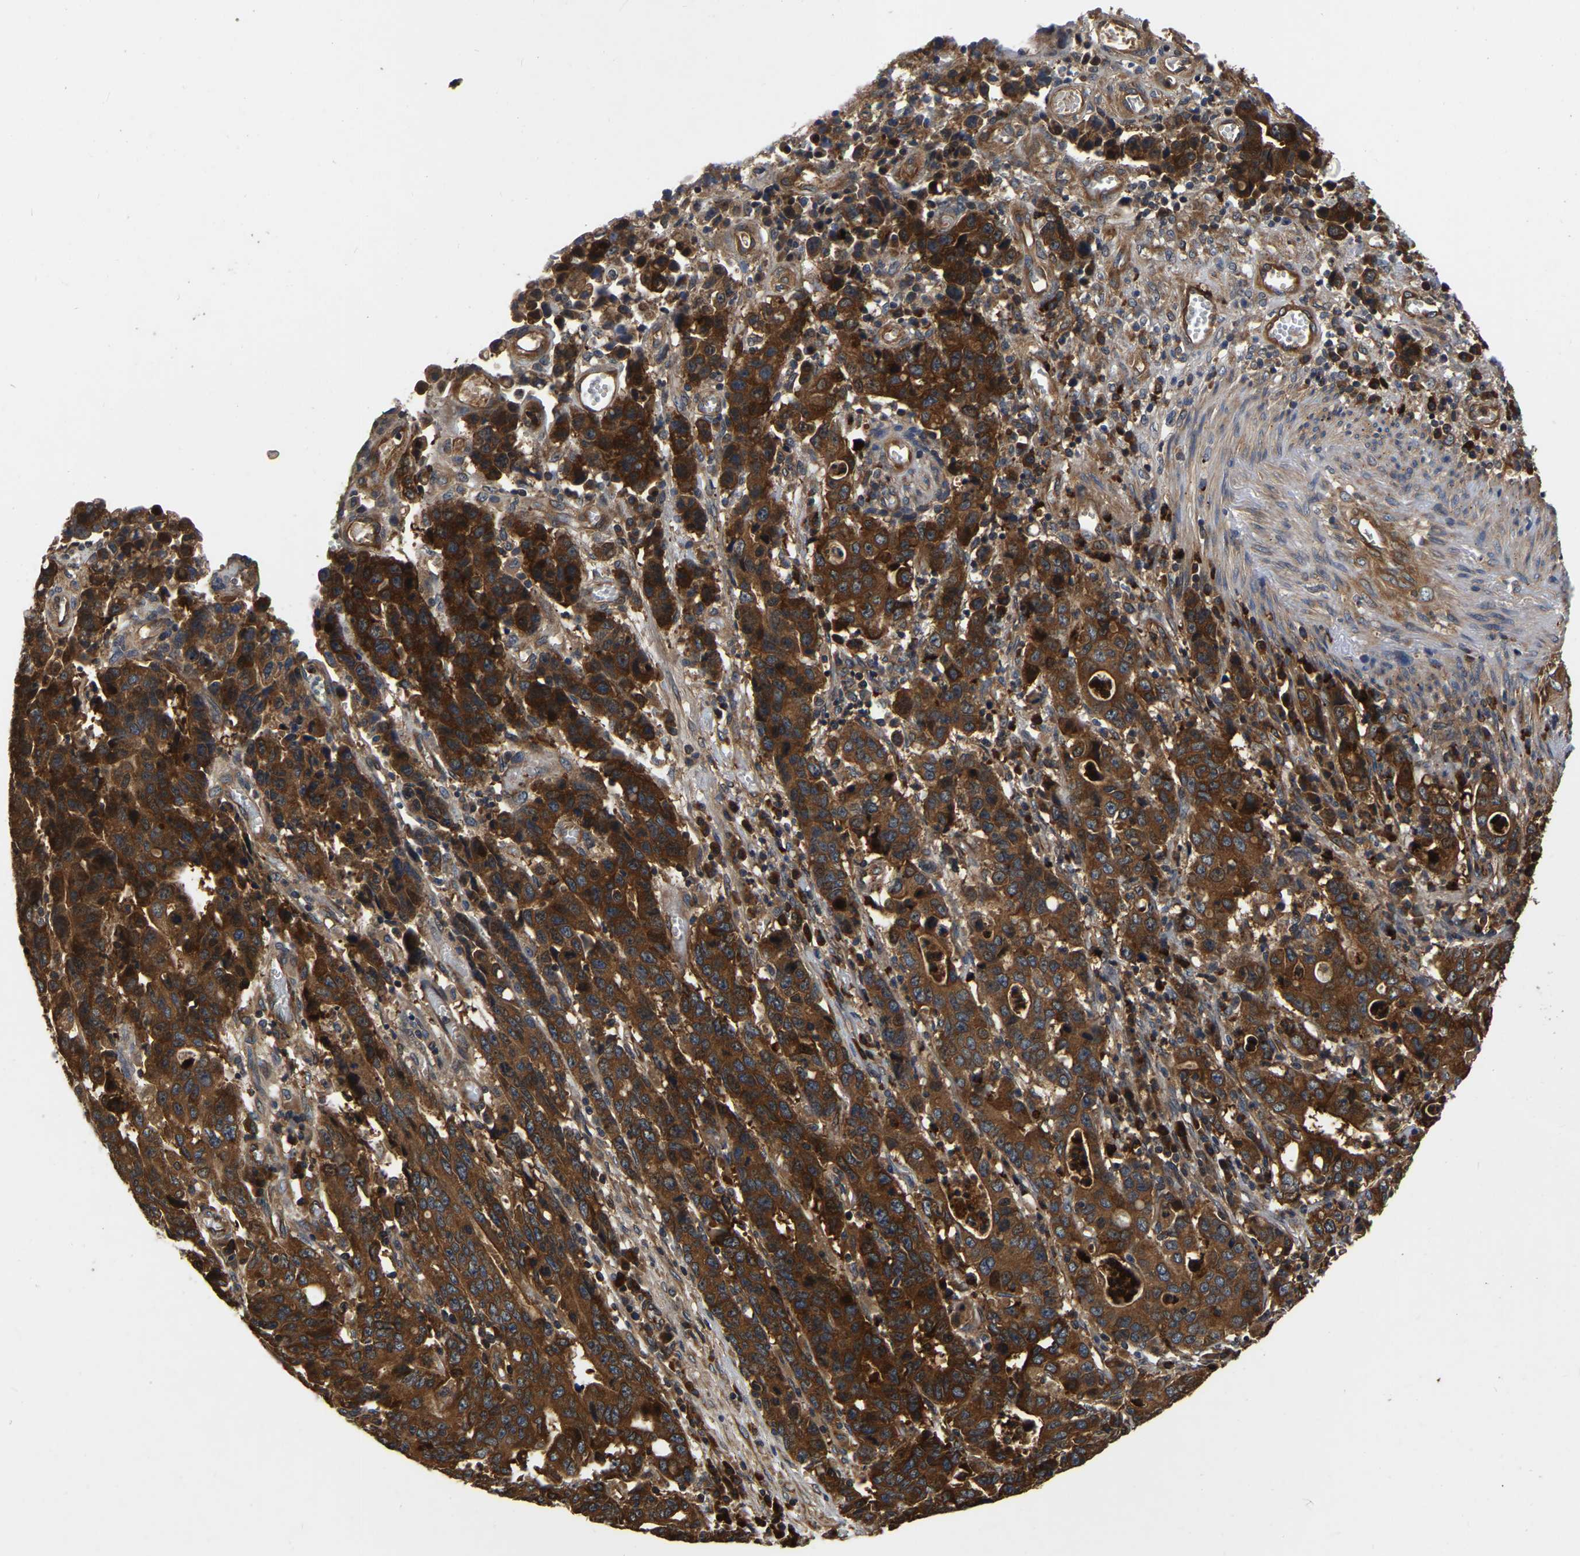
{"staining": {"intensity": "strong", "quantity": ">75%", "location": "cytoplasmic/membranous"}, "tissue": "stomach cancer", "cell_type": "Tumor cells", "image_type": "cancer", "snomed": [{"axis": "morphology", "description": "Adenocarcinoma, NOS"}, {"axis": "topography", "description": "Stomach, upper"}], "caption": "High-power microscopy captured an immunohistochemistry (IHC) image of stomach cancer (adenocarcinoma), revealing strong cytoplasmic/membranous expression in approximately >75% of tumor cells.", "gene": "GARS1", "patient": {"sex": "male", "age": 69}}